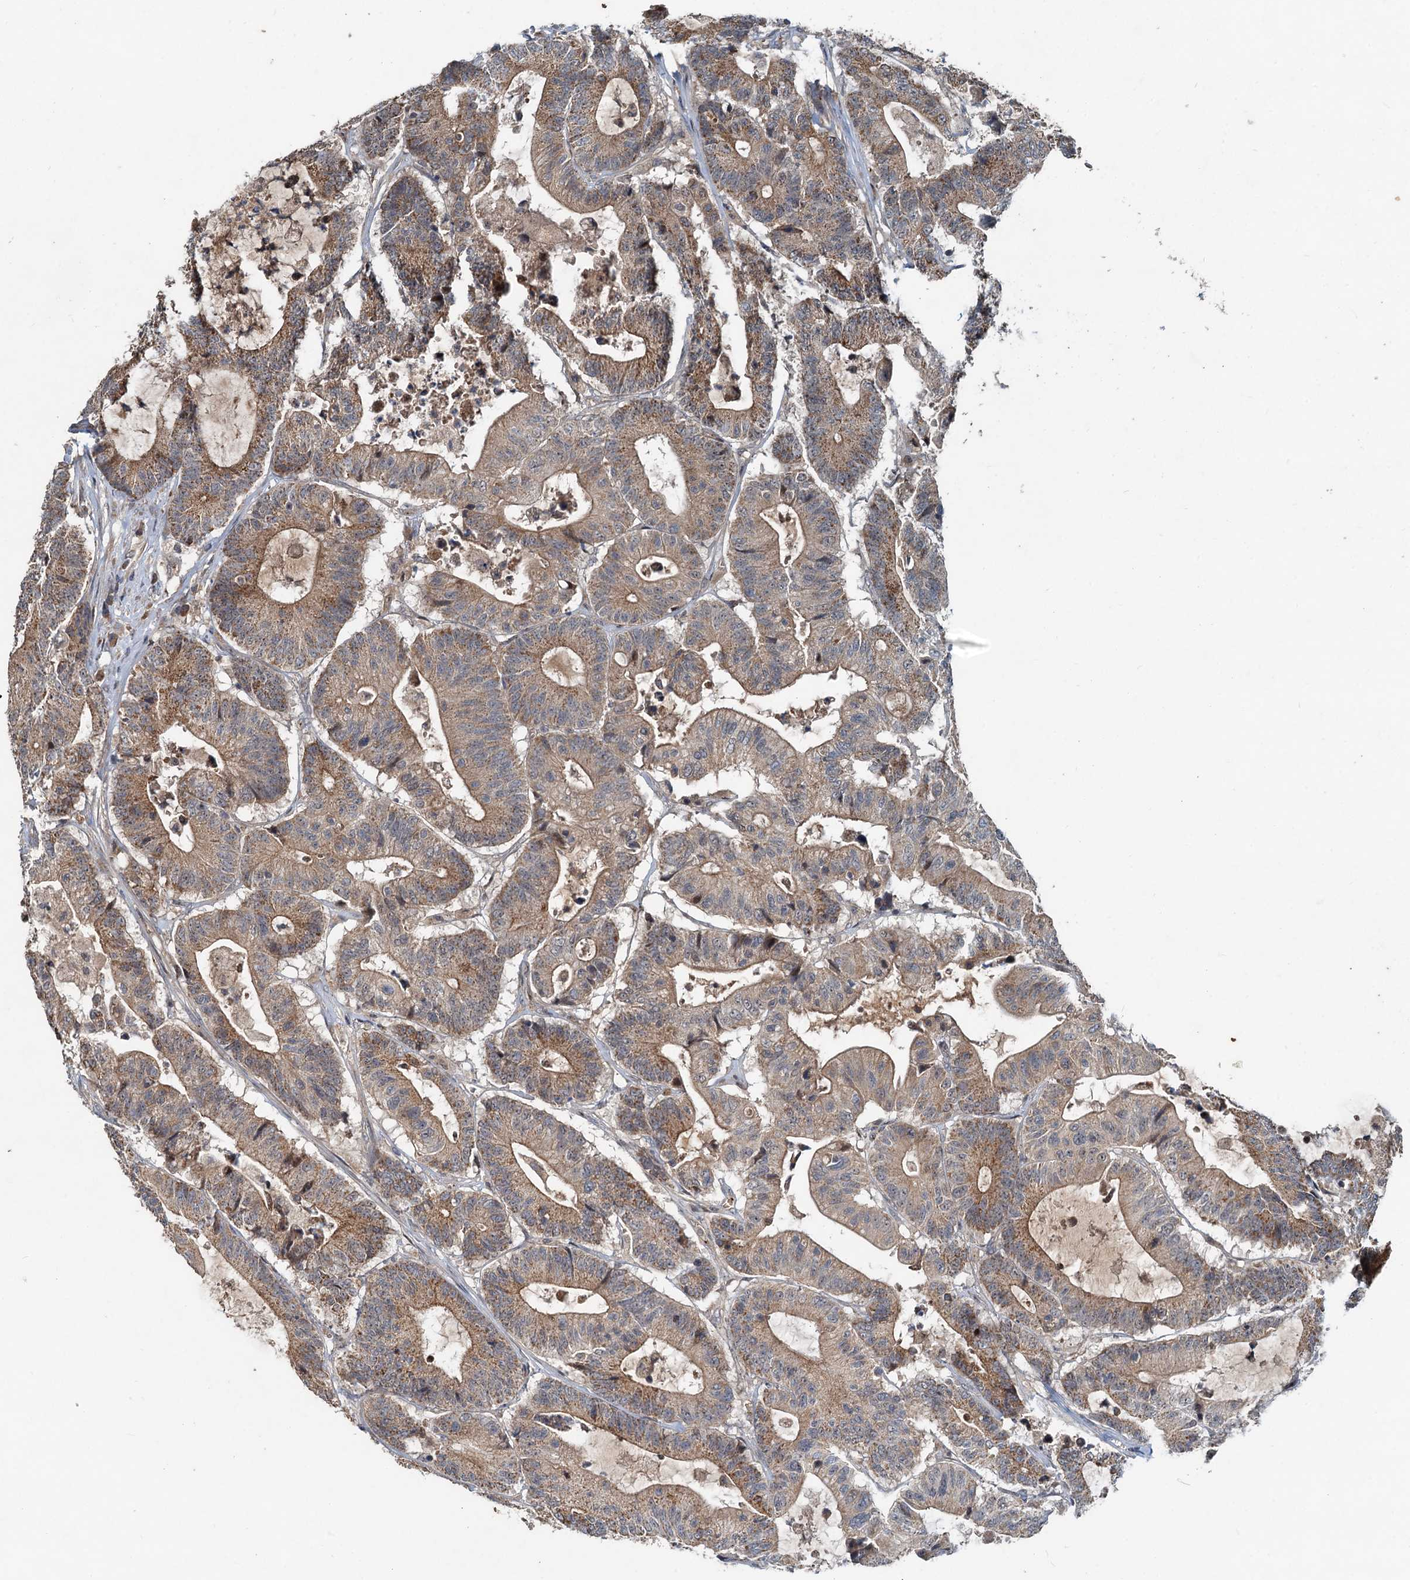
{"staining": {"intensity": "moderate", "quantity": ">75%", "location": "cytoplasmic/membranous"}, "tissue": "colorectal cancer", "cell_type": "Tumor cells", "image_type": "cancer", "snomed": [{"axis": "morphology", "description": "Adenocarcinoma, NOS"}, {"axis": "topography", "description": "Colon"}], "caption": "Tumor cells demonstrate medium levels of moderate cytoplasmic/membranous staining in approximately >75% of cells in human colorectal cancer.", "gene": "CEP68", "patient": {"sex": "female", "age": 84}}